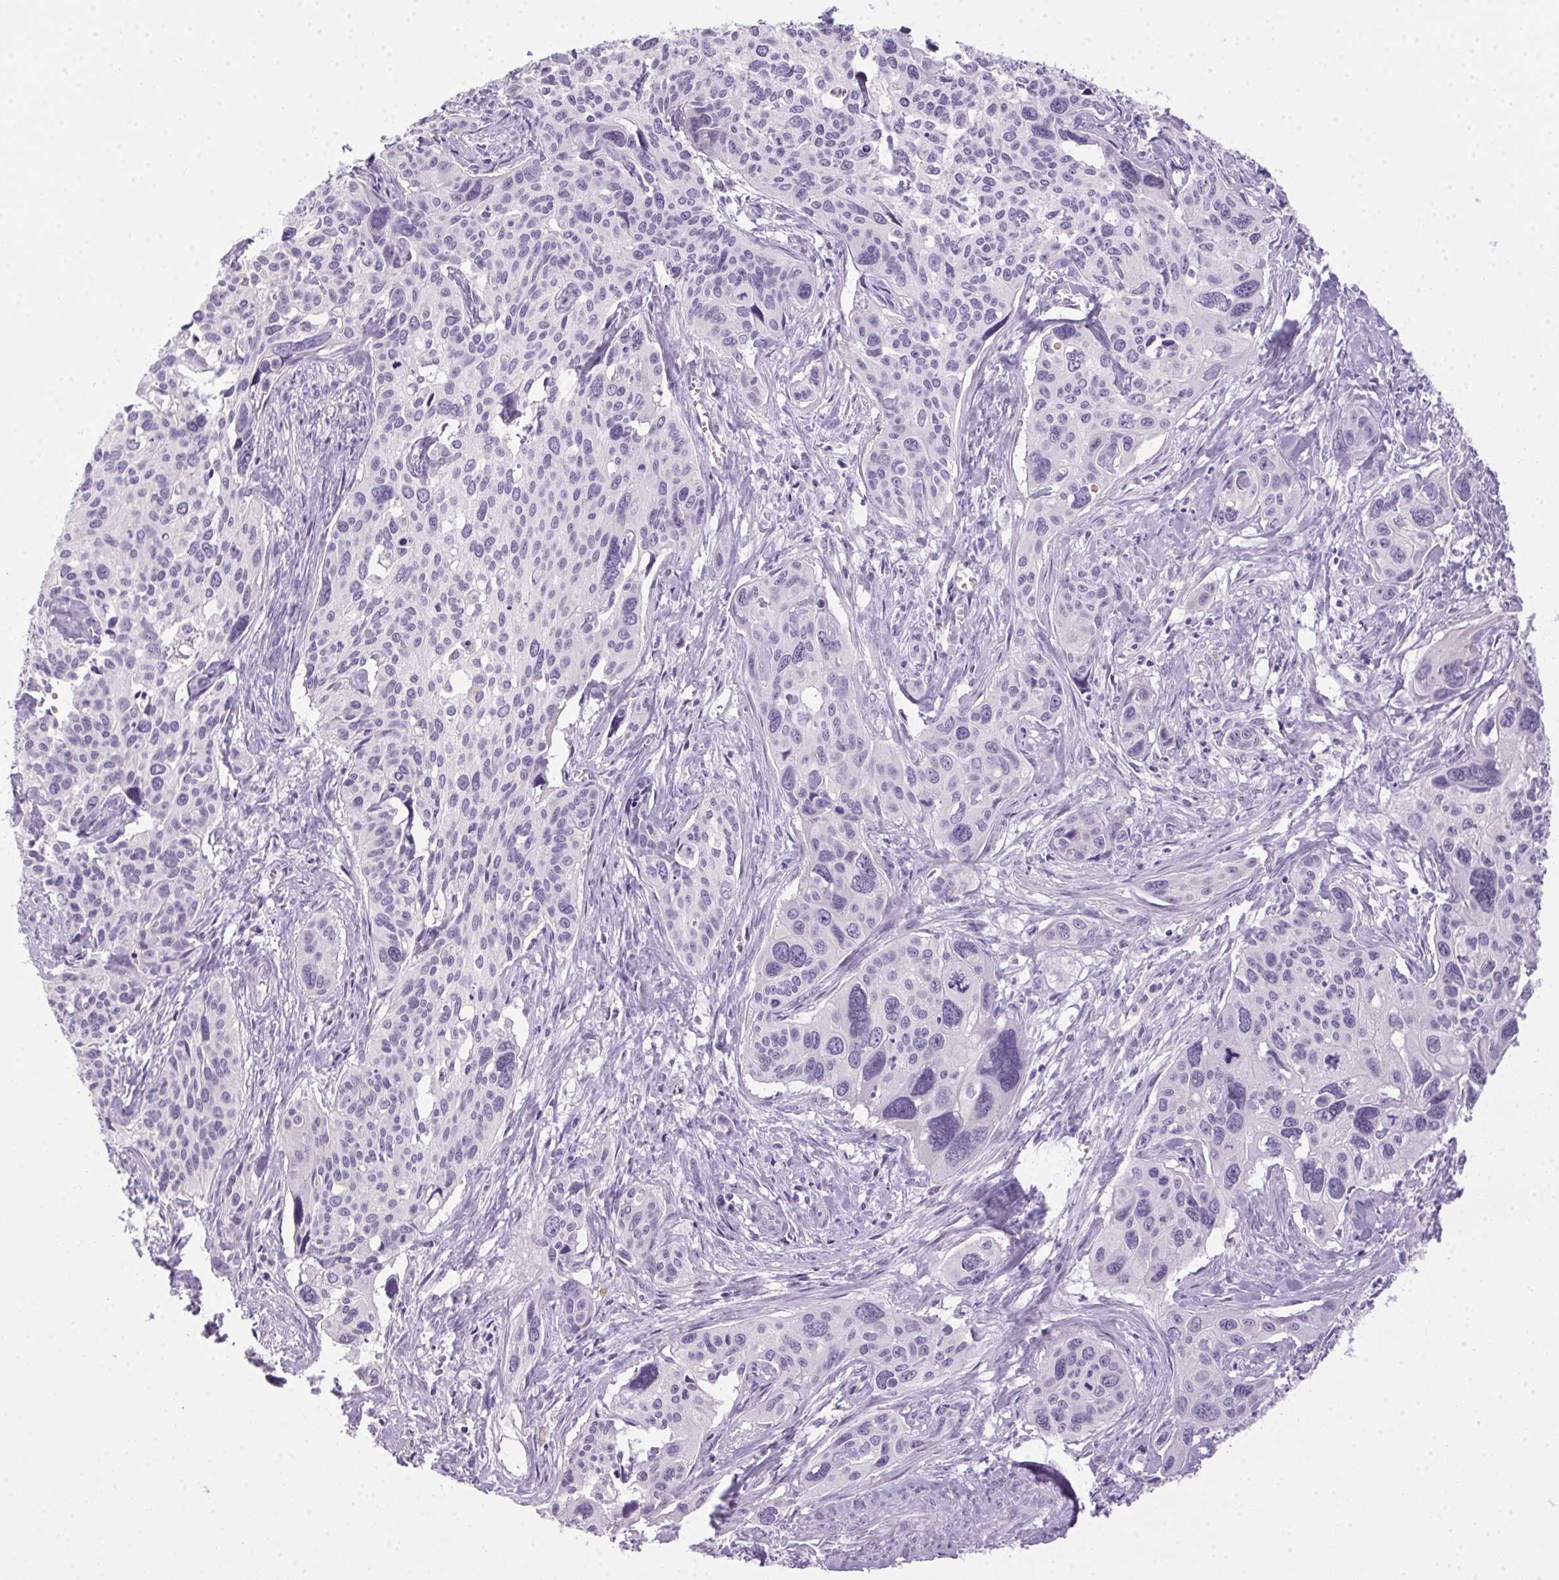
{"staining": {"intensity": "negative", "quantity": "none", "location": "none"}, "tissue": "cervical cancer", "cell_type": "Tumor cells", "image_type": "cancer", "snomed": [{"axis": "morphology", "description": "Squamous cell carcinoma, NOS"}, {"axis": "topography", "description": "Cervix"}], "caption": "Tumor cells are negative for protein expression in human cervical cancer.", "gene": "POPDC2", "patient": {"sex": "female", "age": 31}}